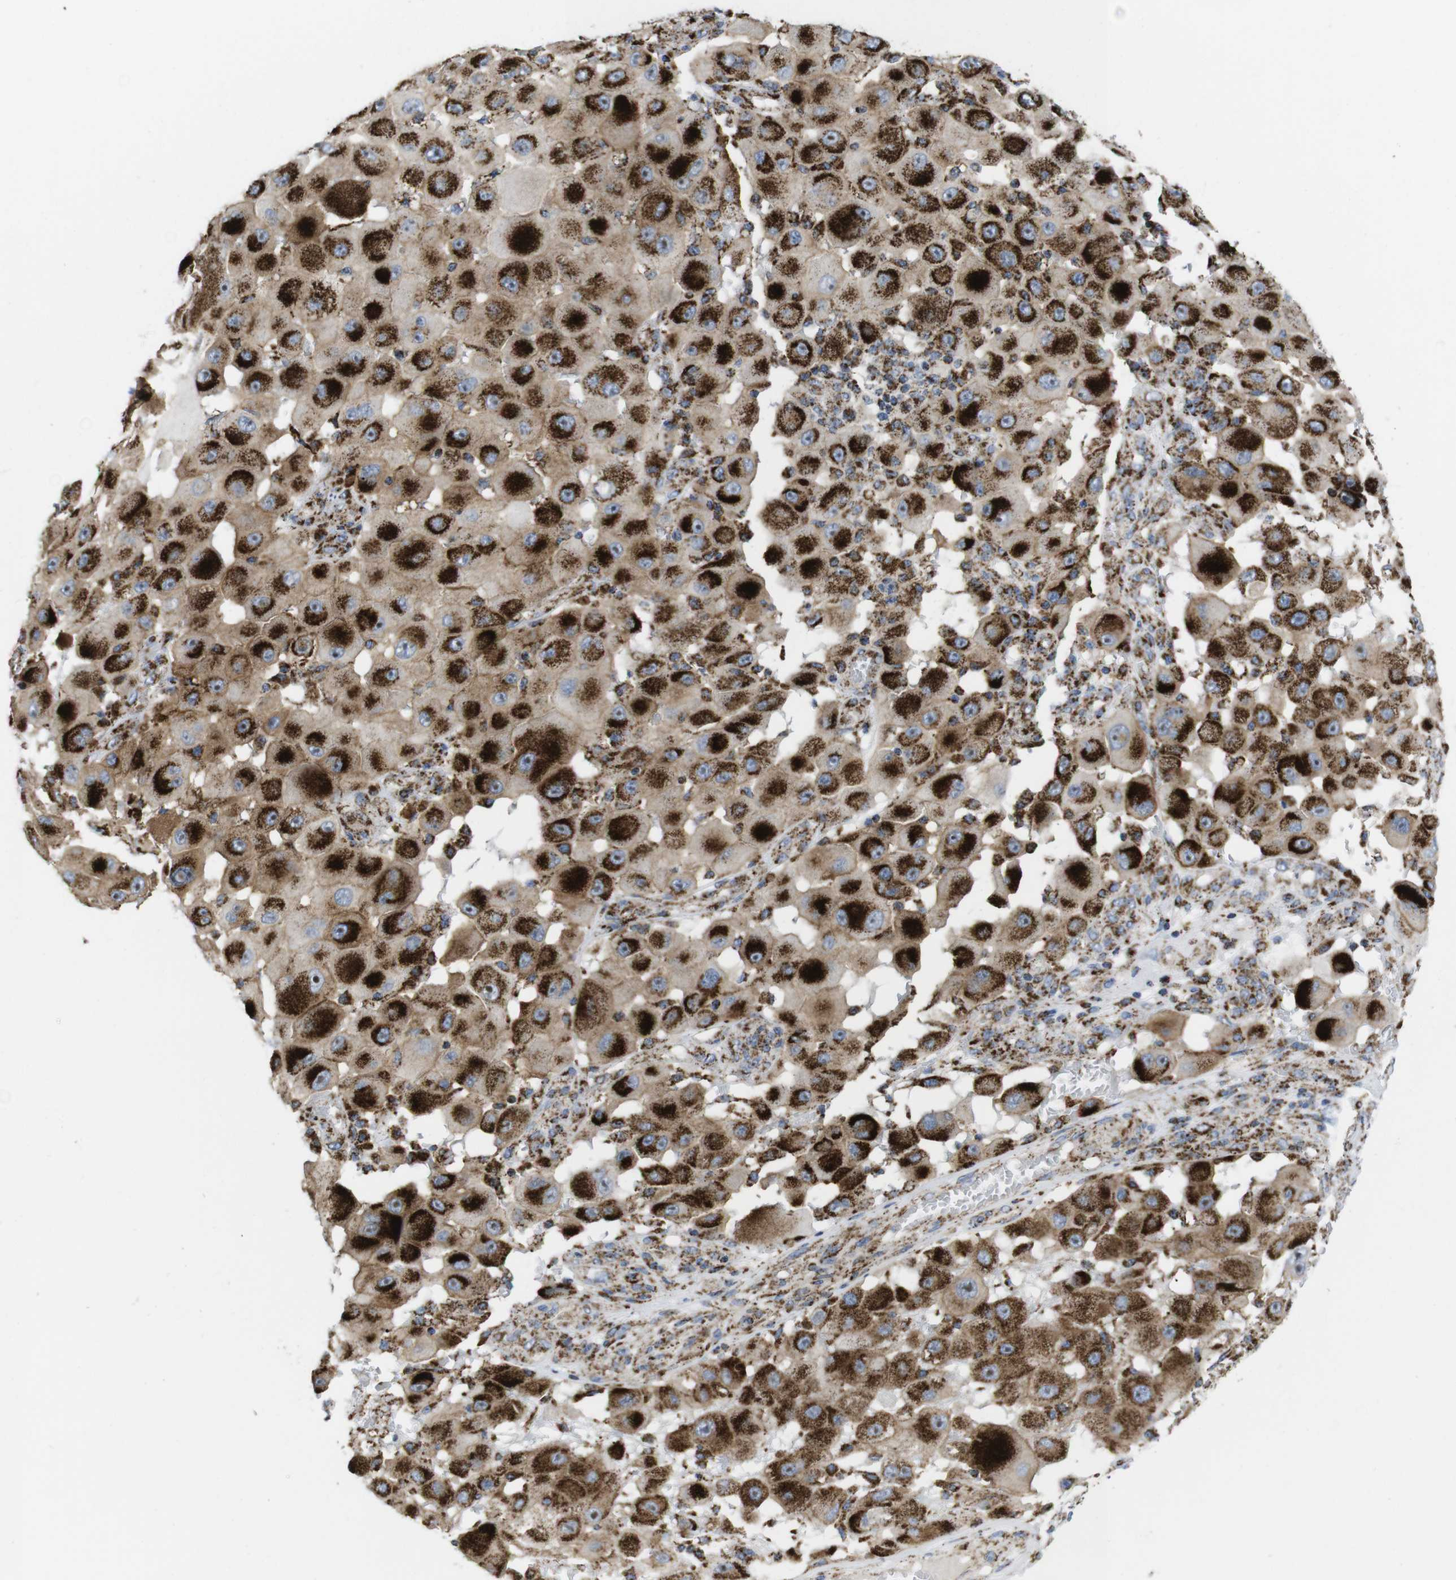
{"staining": {"intensity": "strong", "quantity": ">75%", "location": "cytoplasmic/membranous"}, "tissue": "melanoma", "cell_type": "Tumor cells", "image_type": "cancer", "snomed": [{"axis": "morphology", "description": "Malignant melanoma, NOS"}, {"axis": "topography", "description": "Skin"}], "caption": "A histopathology image of human malignant melanoma stained for a protein reveals strong cytoplasmic/membranous brown staining in tumor cells.", "gene": "TMEM192", "patient": {"sex": "female", "age": 81}}